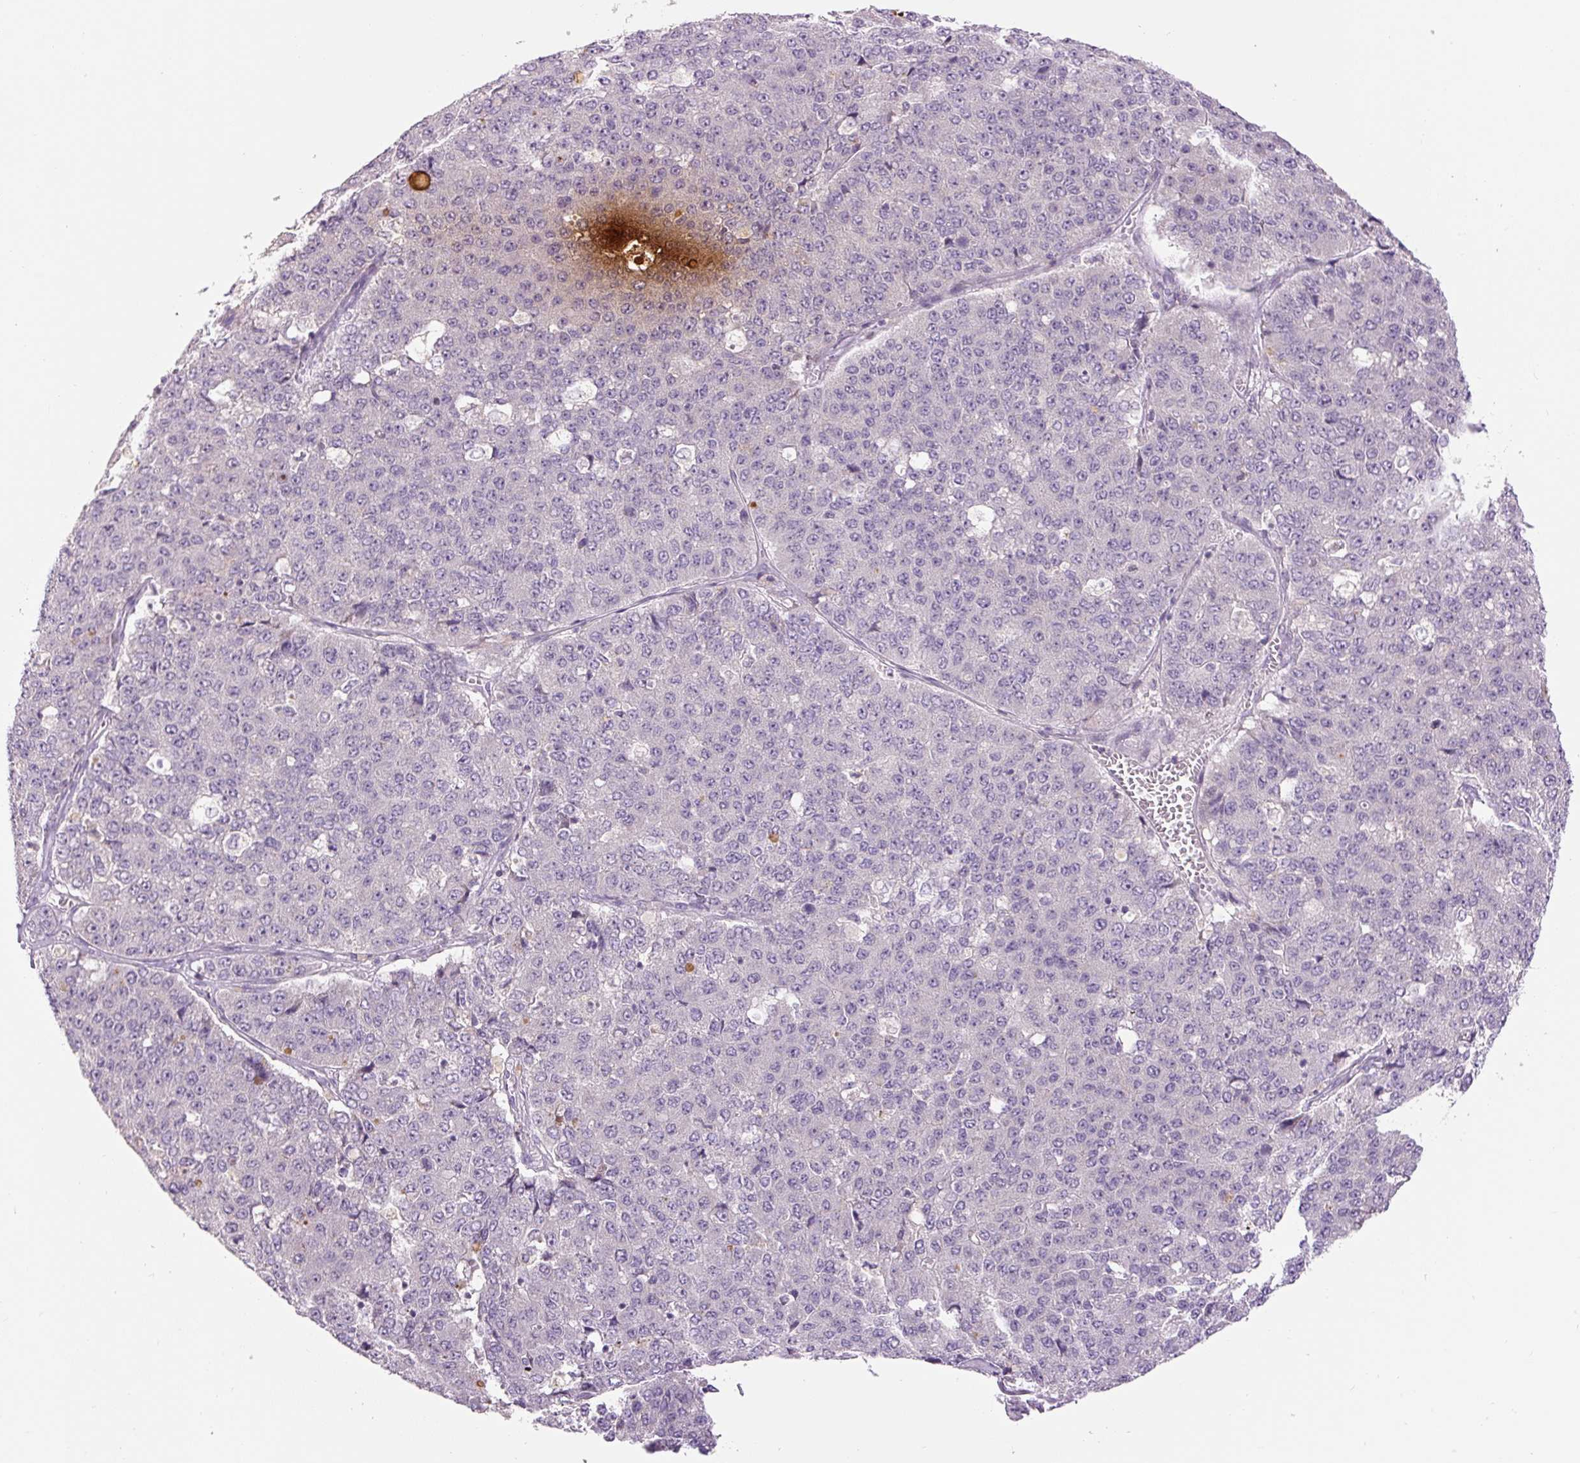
{"staining": {"intensity": "negative", "quantity": "none", "location": "none"}, "tissue": "pancreatic cancer", "cell_type": "Tumor cells", "image_type": "cancer", "snomed": [{"axis": "morphology", "description": "Adenocarcinoma, NOS"}, {"axis": "topography", "description": "Pancreas"}], "caption": "An immunohistochemistry histopathology image of pancreatic cancer is shown. There is no staining in tumor cells of pancreatic cancer. Brightfield microscopy of IHC stained with DAB (brown) and hematoxylin (blue), captured at high magnification.", "gene": "FABP7", "patient": {"sex": "male", "age": 50}}